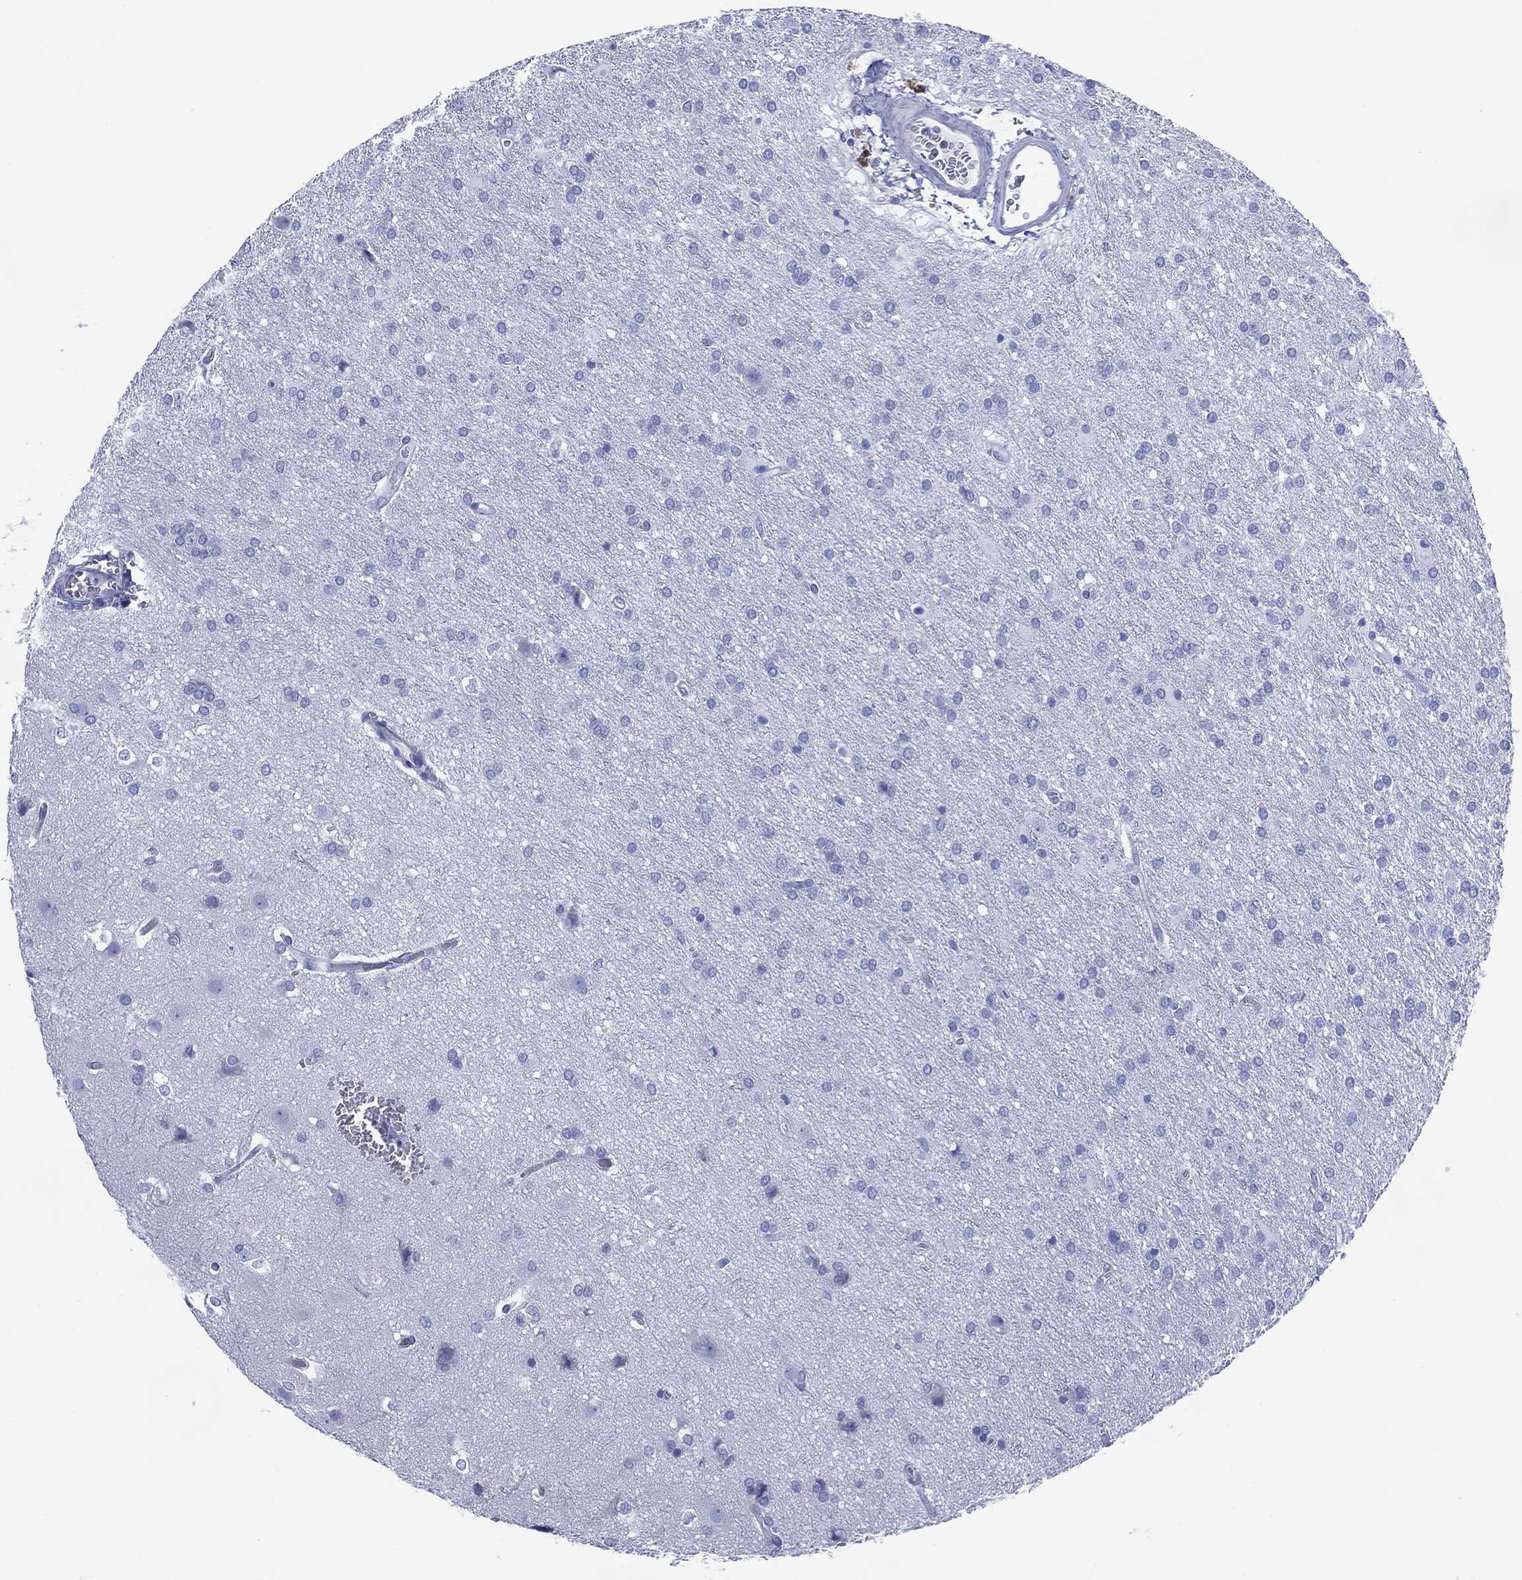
{"staining": {"intensity": "negative", "quantity": "none", "location": "none"}, "tissue": "glioma", "cell_type": "Tumor cells", "image_type": "cancer", "snomed": [{"axis": "morphology", "description": "Glioma, malignant, Low grade"}, {"axis": "topography", "description": "Brain"}], "caption": "Micrograph shows no protein expression in tumor cells of malignant glioma (low-grade) tissue.", "gene": "DDI1", "patient": {"sex": "female", "age": 32}}